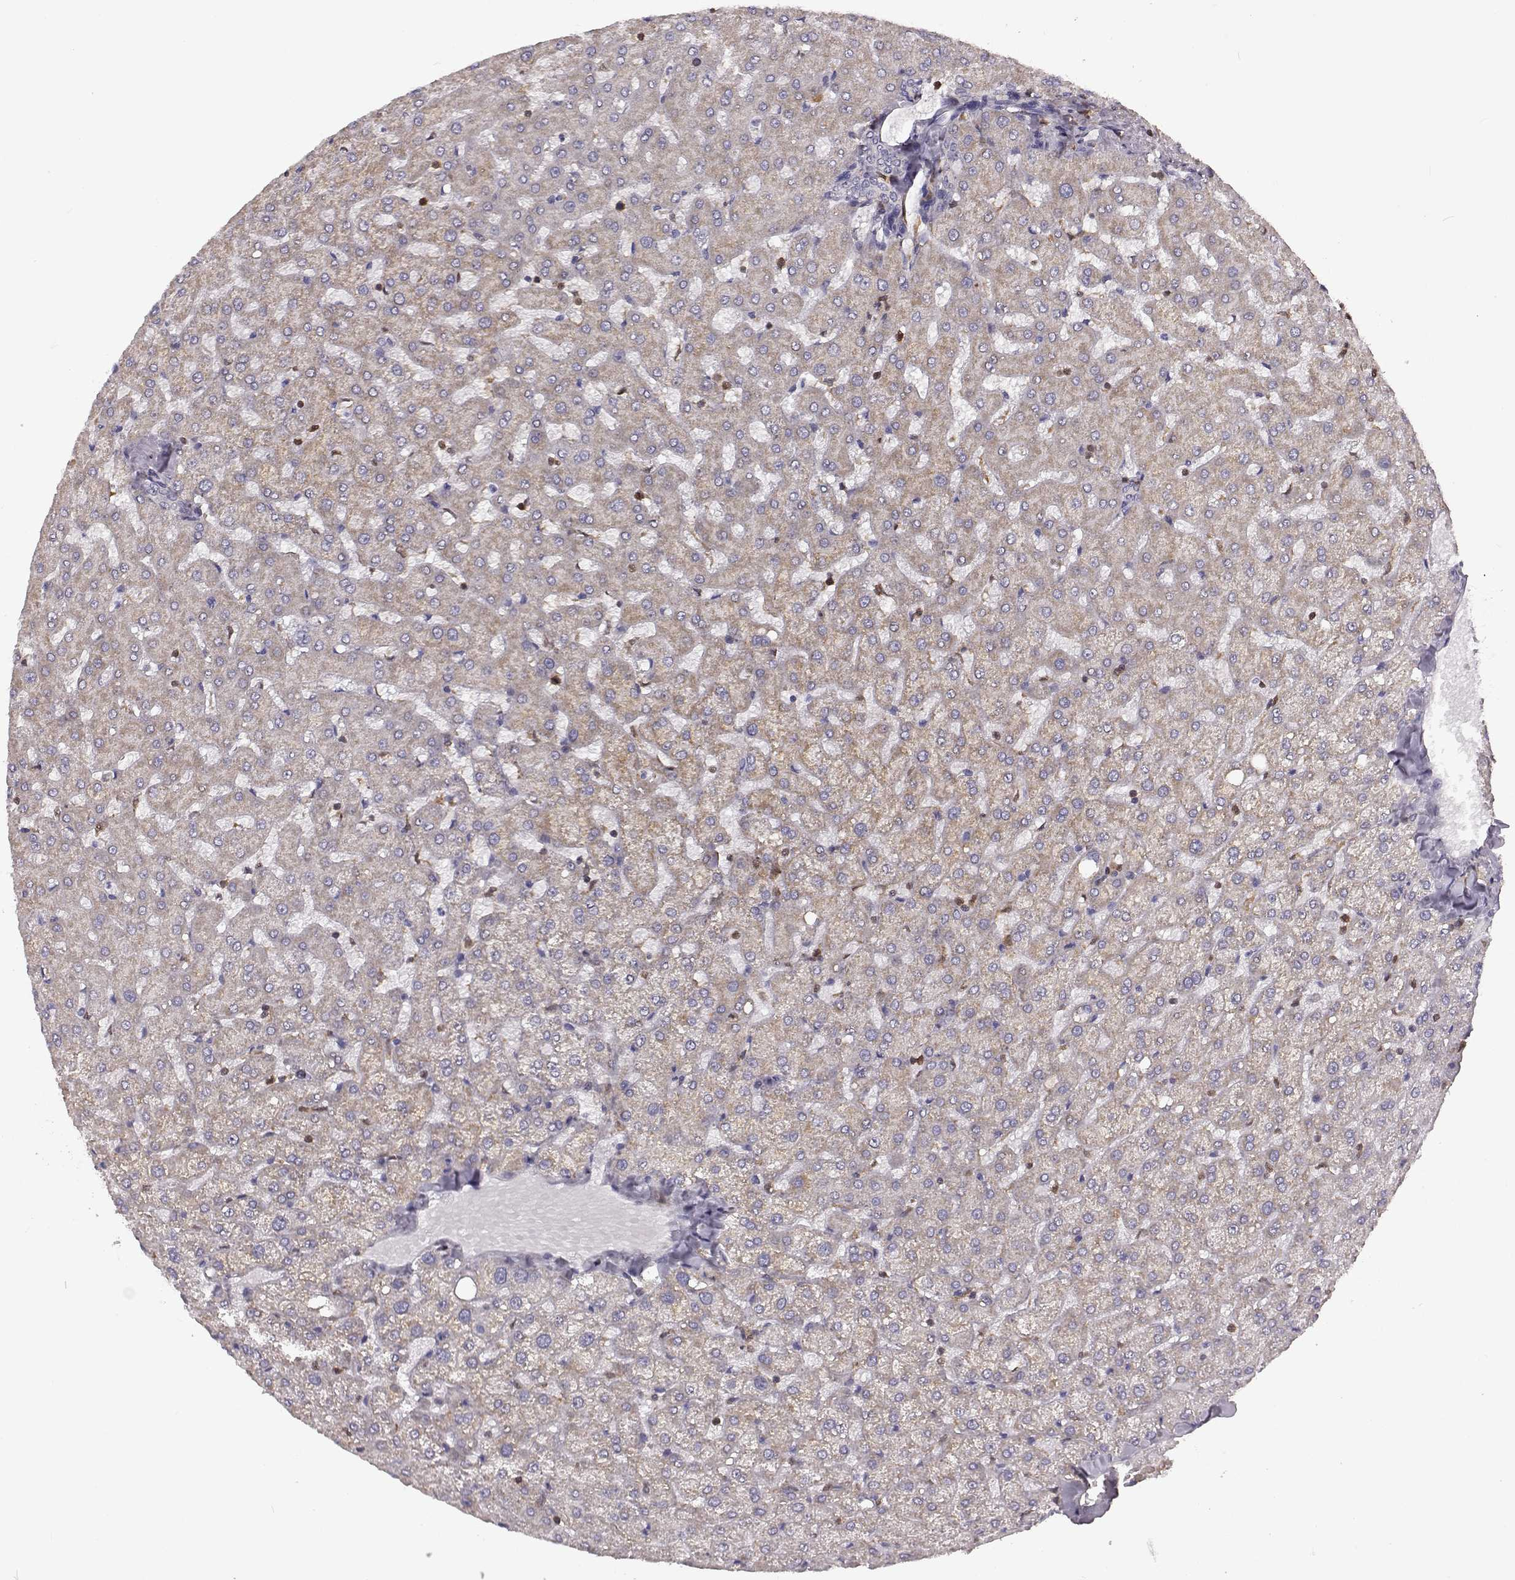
{"staining": {"intensity": "negative", "quantity": "none", "location": "none"}, "tissue": "liver", "cell_type": "Cholangiocytes", "image_type": "normal", "snomed": [{"axis": "morphology", "description": "Normal tissue, NOS"}, {"axis": "topography", "description": "Liver"}], "caption": "Cholangiocytes show no significant expression in benign liver. Brightfield microscopy of immunohistochemistry (IHC) stained with DAB (brown) and hematoxylin (blue), captured at high magnification.", "gene": "DOK2", "patient": {"sex": "female", "age": 50}}